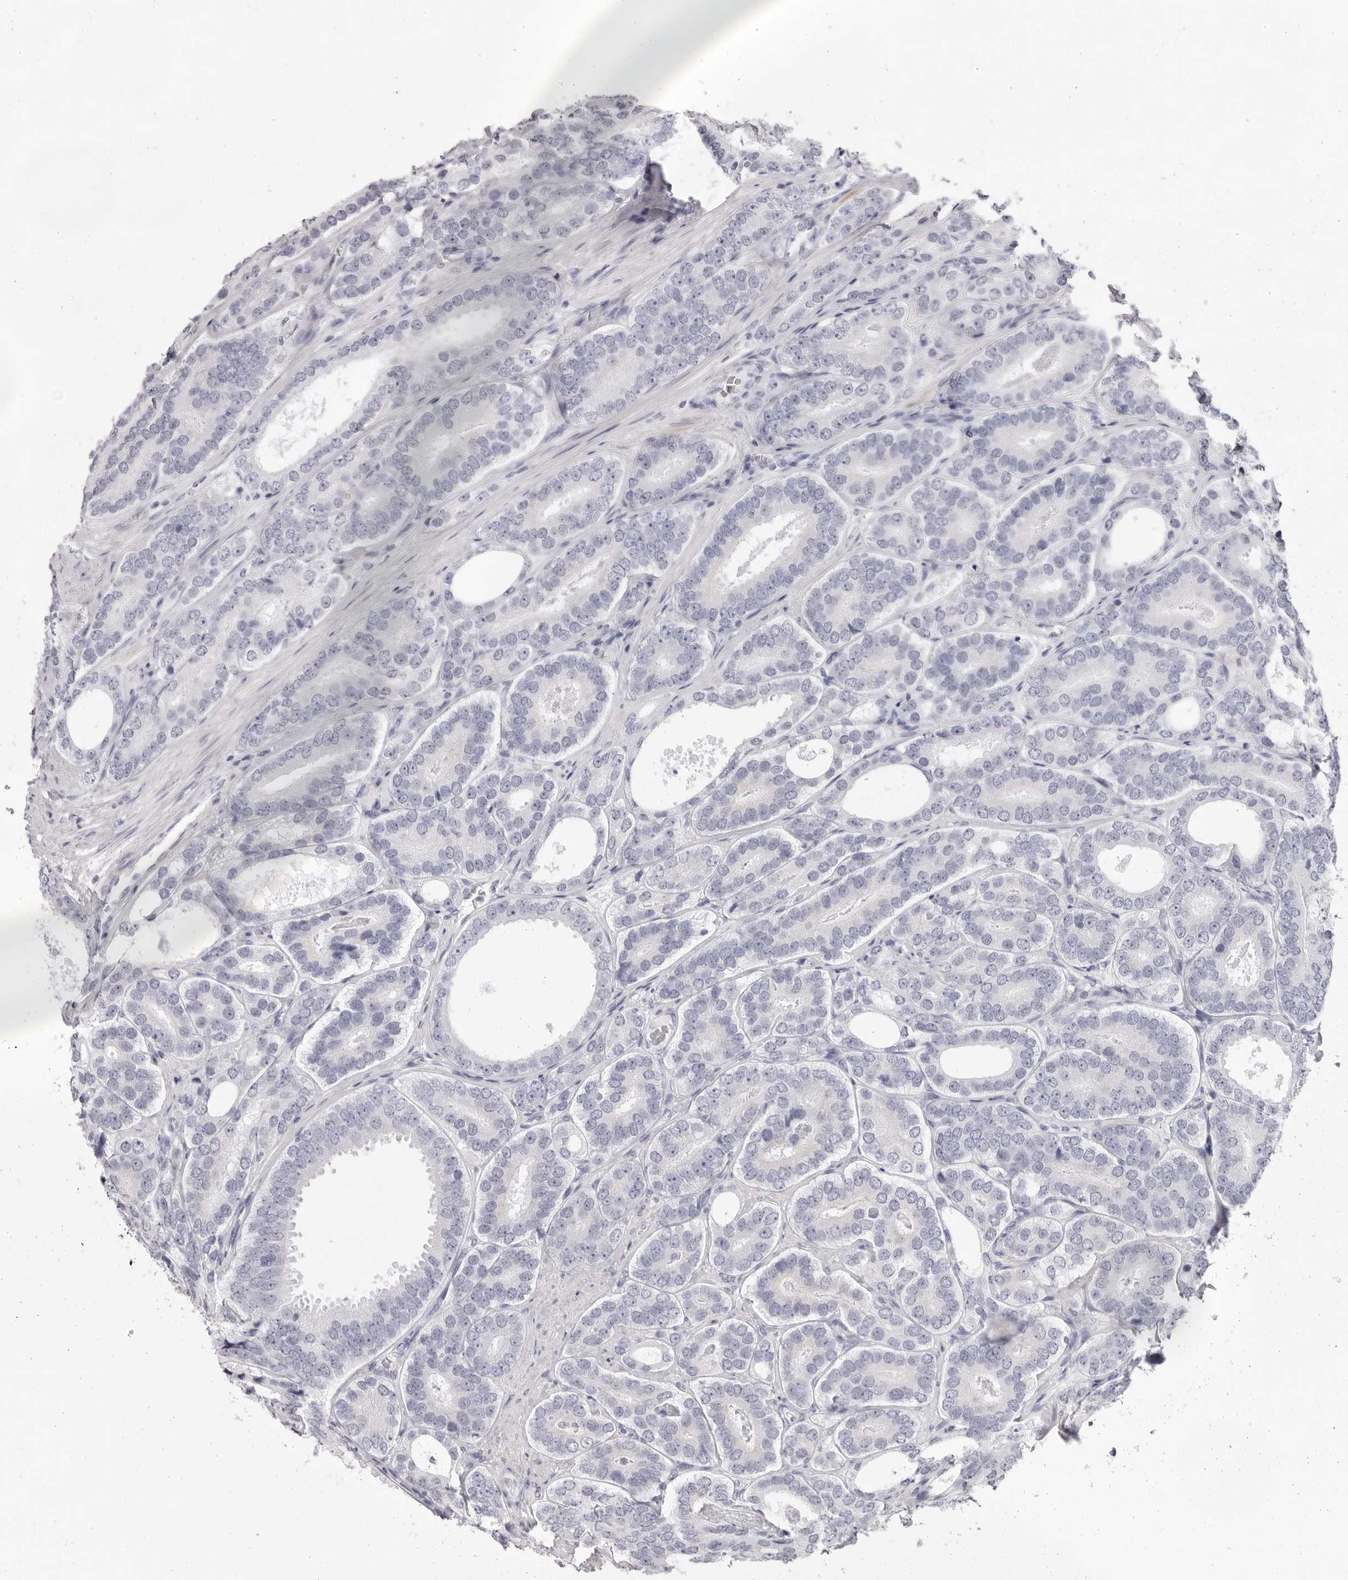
{"staining": {"intensity": "negative", "quantity": "none", "location": "none"}, "tissue": "prostate cancer", "cell_type": "Tumor cells", "image_type": "cancer", "snomed": [{"axis": "morphology", "description": "Adenocarcinoma, High grade"}, {"axis": "topography", "description": "Prostate"}], "caption": "Immunohistochemistry histopathology image of neoplastic tissue: prostate high-grade adenocarcinoma stained with DAB (3,3'-diaminobenzidine) demonstrates no significant protein expression in tumor cells. Brightfield microscopy of IHC stained with DAB (3,3'-diaminobenzidine) (brown) and hematoxylin (blue), captured at high magnification.", "gene": "SPTA1", "patient": {"sex": "male", "age": 56}}